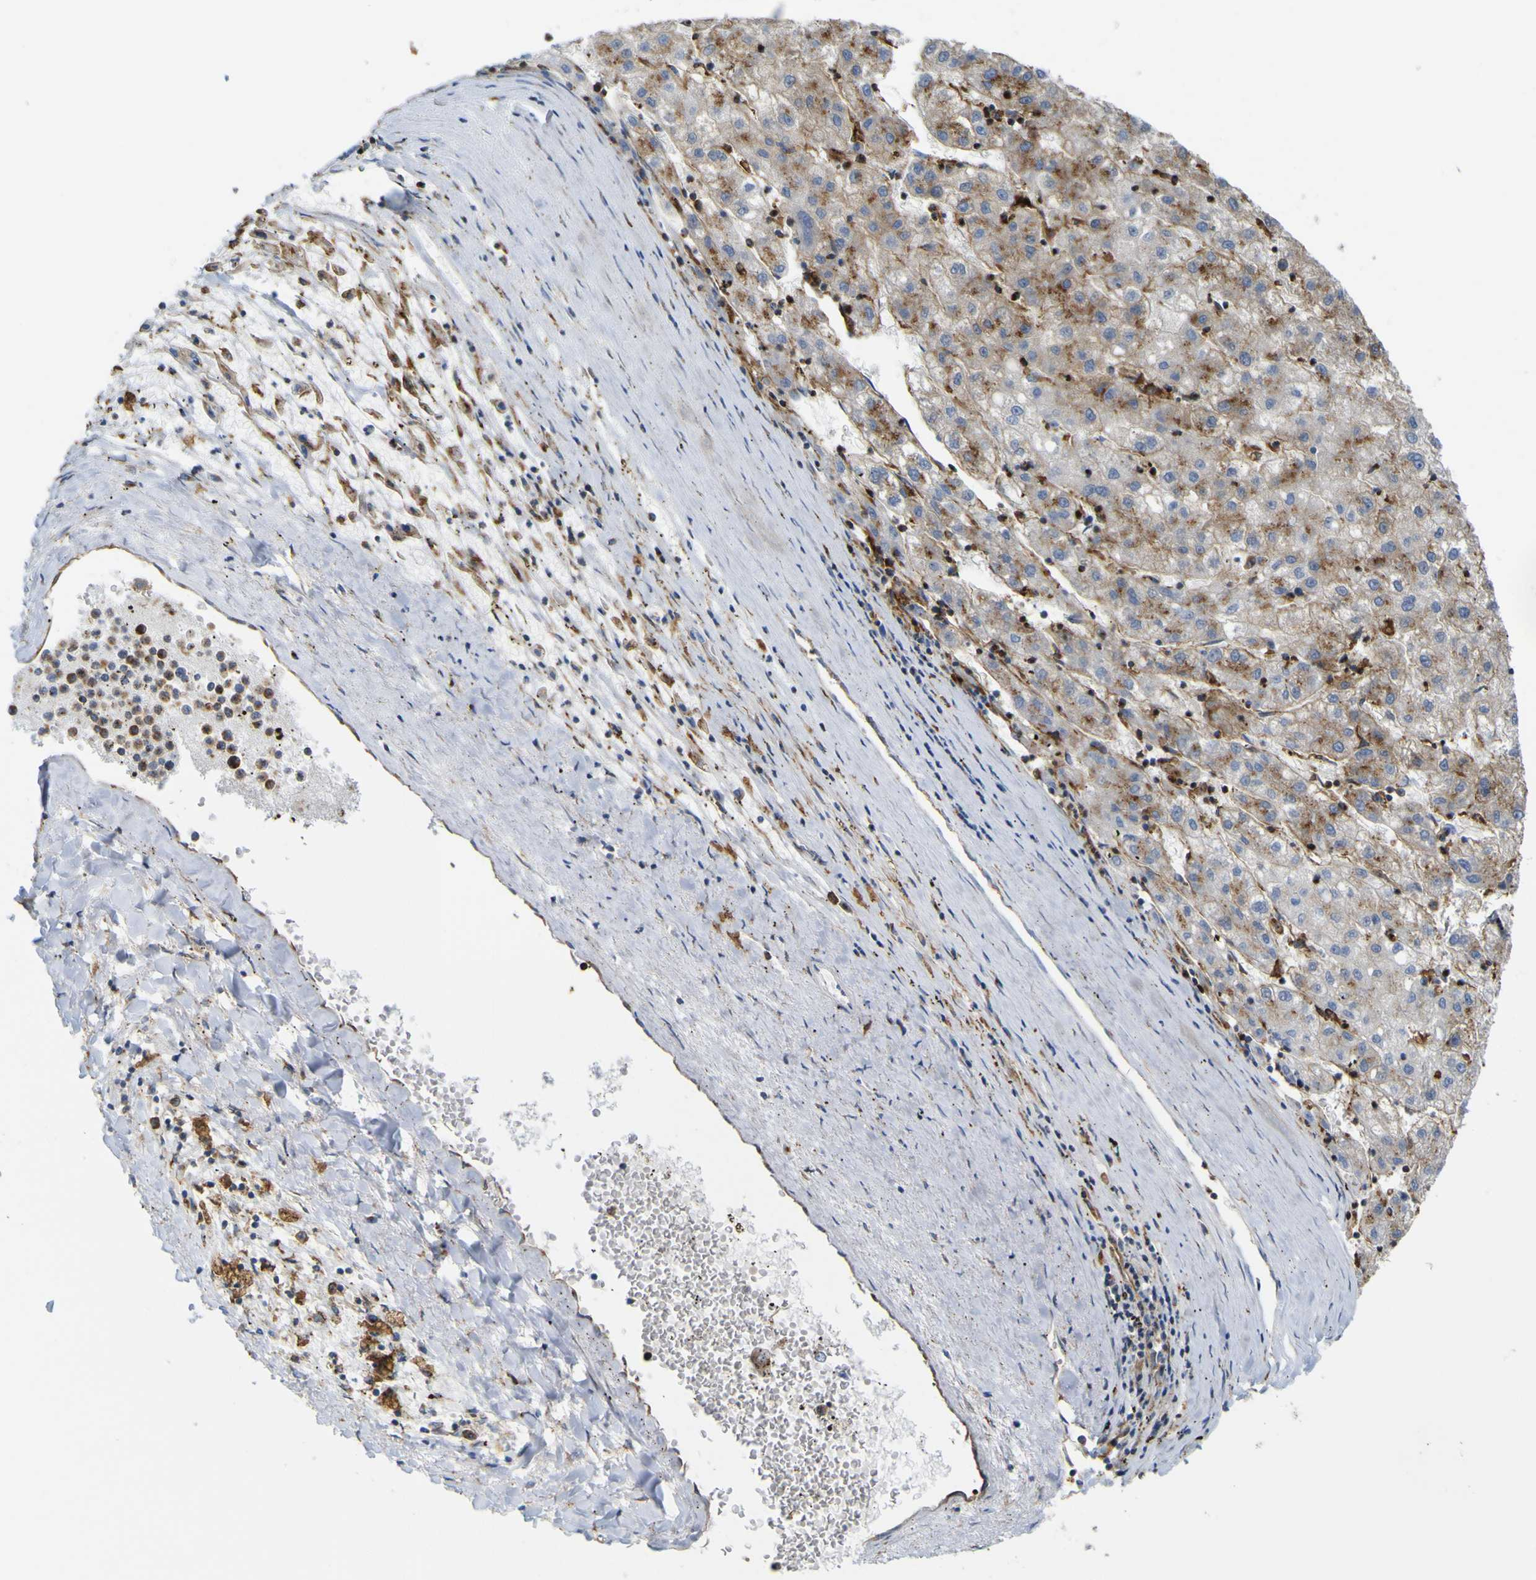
{"staining": {"intensity": "moderate", "quantity": ">75%", "location": "cytoplasmic/membranous"}, "tissue": "liver cancer", "cell_type": "Tumor cells", "image_type": "cancer", "snomed": [{"axis": "morphology", "description": "Carcinoma, Hepatocellular, NOS"}, {"axis": "topography", "description": "Liver"}], "caption": "High-power microscopy captured an immunohistochemistry (IHC) histopathology image of liver hepatocellular carcinoma, revealing moderate cytoplasmic/membranous expression in about >75% of tumor cells.", "gene": "IGF2R", "patient": {"sex": "male", "age": 72}}